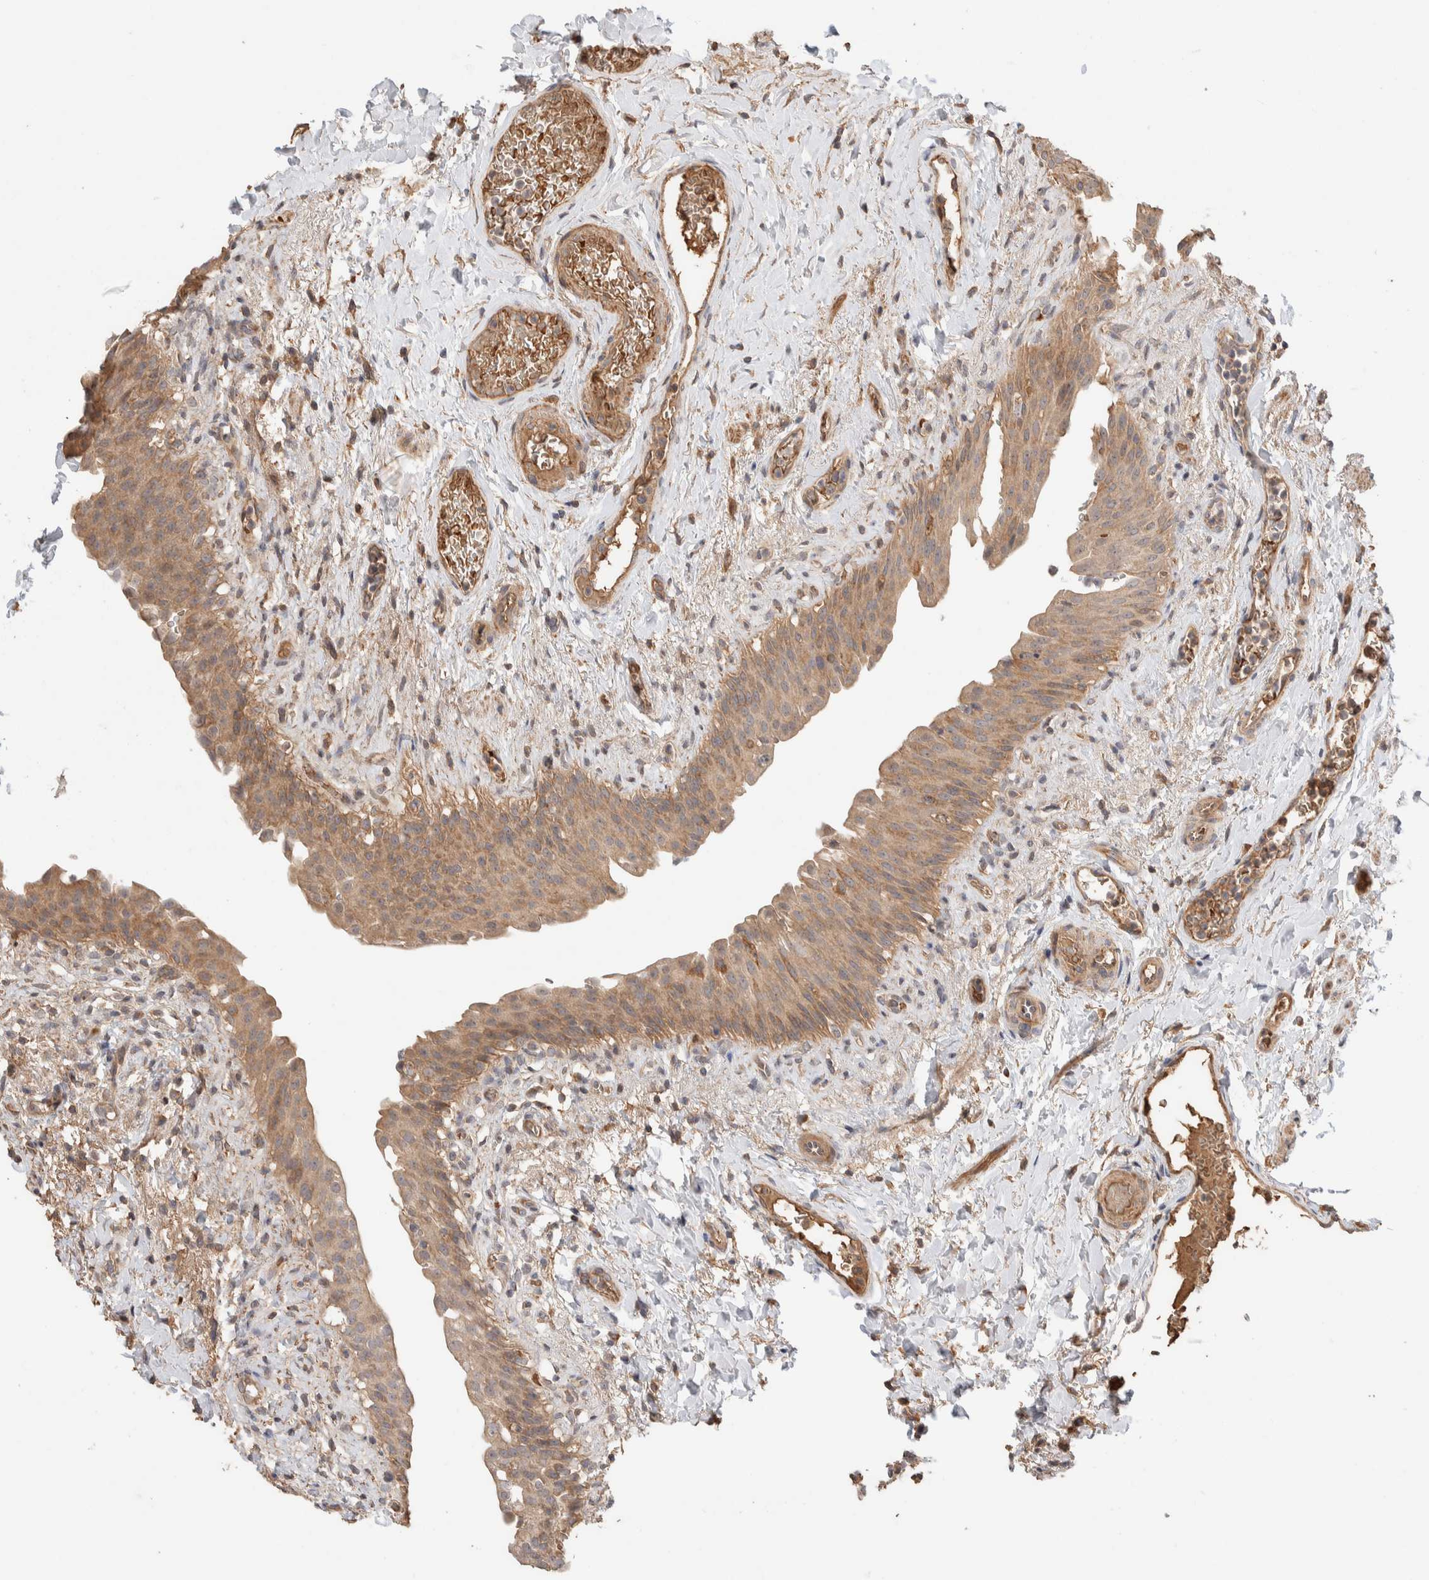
{"staining": {"intensity": "moderate", "quantity": ">75%", "location": "cytoplasmic/membranous"}, "tissue": "urinary bladder", "cell_type": "Urothelial cells", "image_type": "normal", "snomed": [{"axis": "morphology", "description": "Normal tissue, NOS"}, {"axis": "topography", "description": "Urinary bladder"}], "caption": "A brown stain shows moderate cytoplasmic/membranous expression of a protein in urothelial cells of benign human urinary bladder. (Brightfield microscopy of DAB IHC at high magnification).", "gene": "WDR91", "patient": {"sex": "female", "age": 60}}